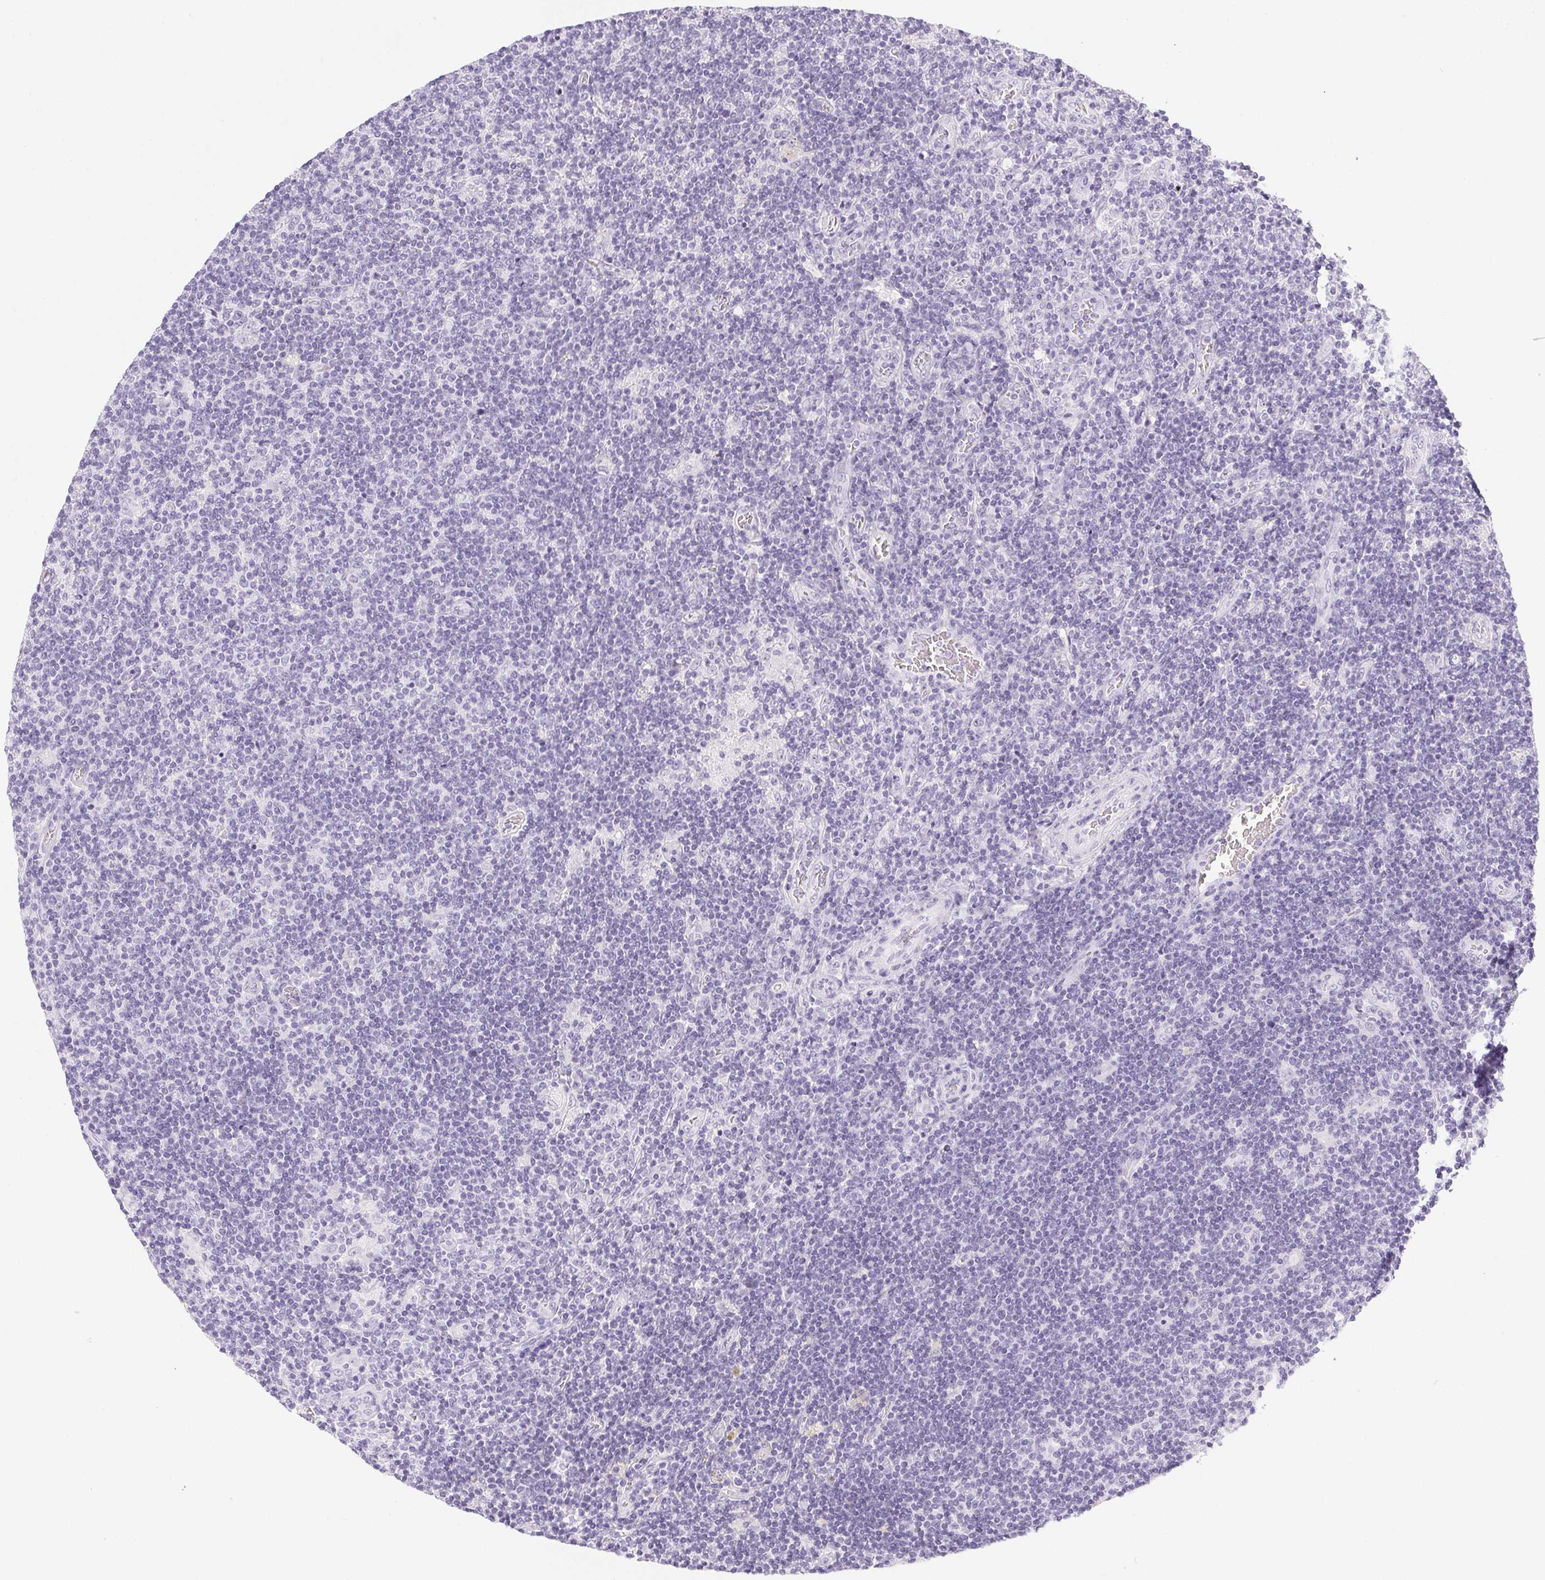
{"staining": {"intensity": "negative", "quantity": "none", "location": "none"}, "tissue": "lymphoma", "cell_type": "Tumor cells", "image_type": "cancer", "snomed": [{"axis": "morphology", "description": "Hodgkin's disease, NOS"}, {"axis": "topography", "description": "Lymph node"}], "caption": "Tumor cells show no significant protein positivity in lymphoma.", "gene": "PPY", "patient": {"sex": "male", "age": 40}}